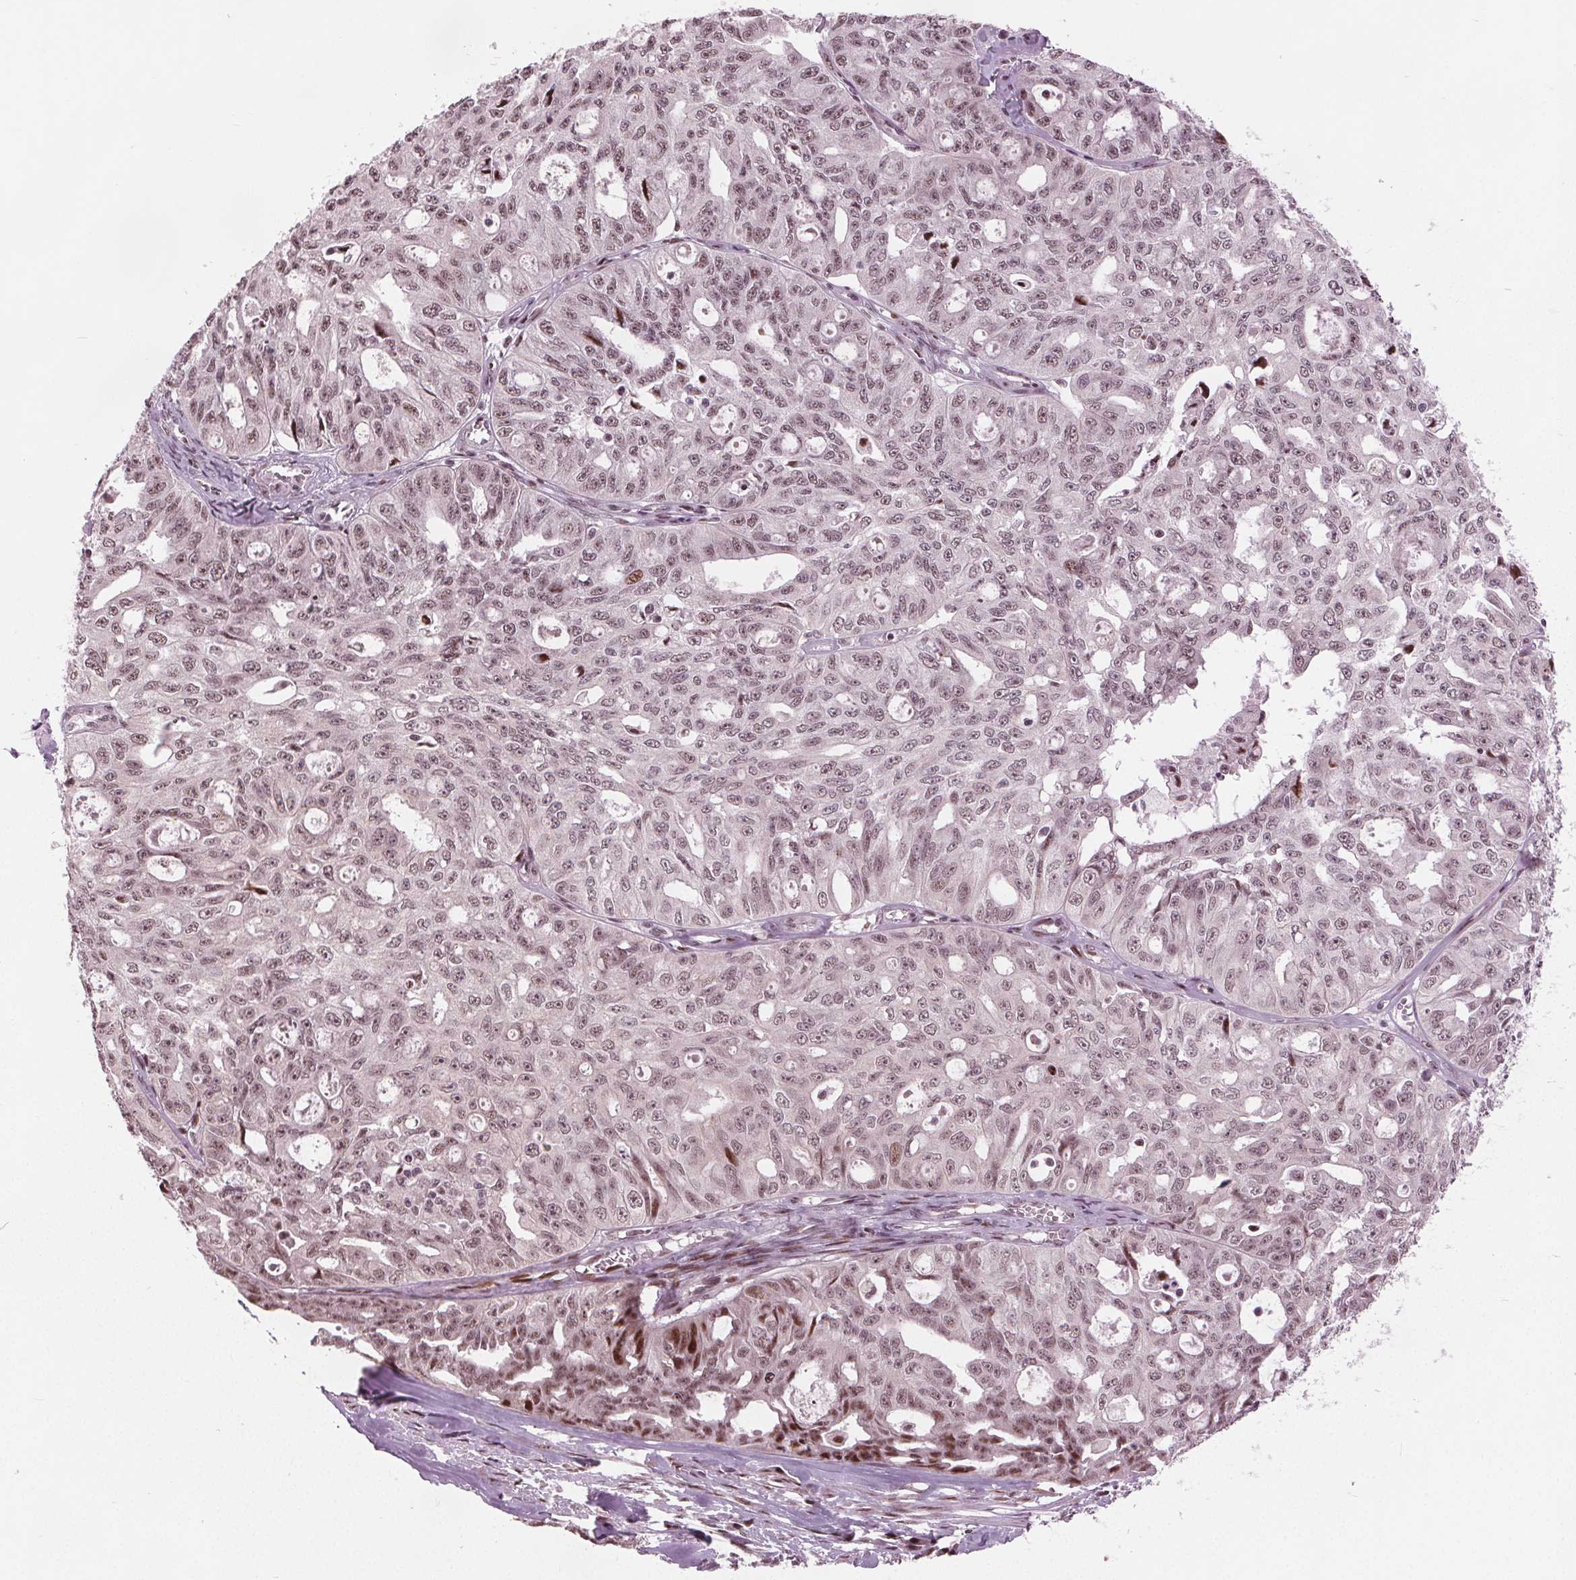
{"staining": {"intensity": "moderate", "quantity": ">75%", "location": "nuclear"}, "tissue": "ovarian cancer", "cell_type": "Tumor cells", "image_type": "cancer", "snomed": [{"axis": "morphology", "description": "Carcinoma, endometroid"}, {"axis": "topography", "description": "Ovary"}], "caption": "Endometroid carcinoma (ovarian) stained with a protein marker exhibits moderate staining in tumor cells.", "gene": "TTC34", "patient": {"sex": "female", "age": 65}}